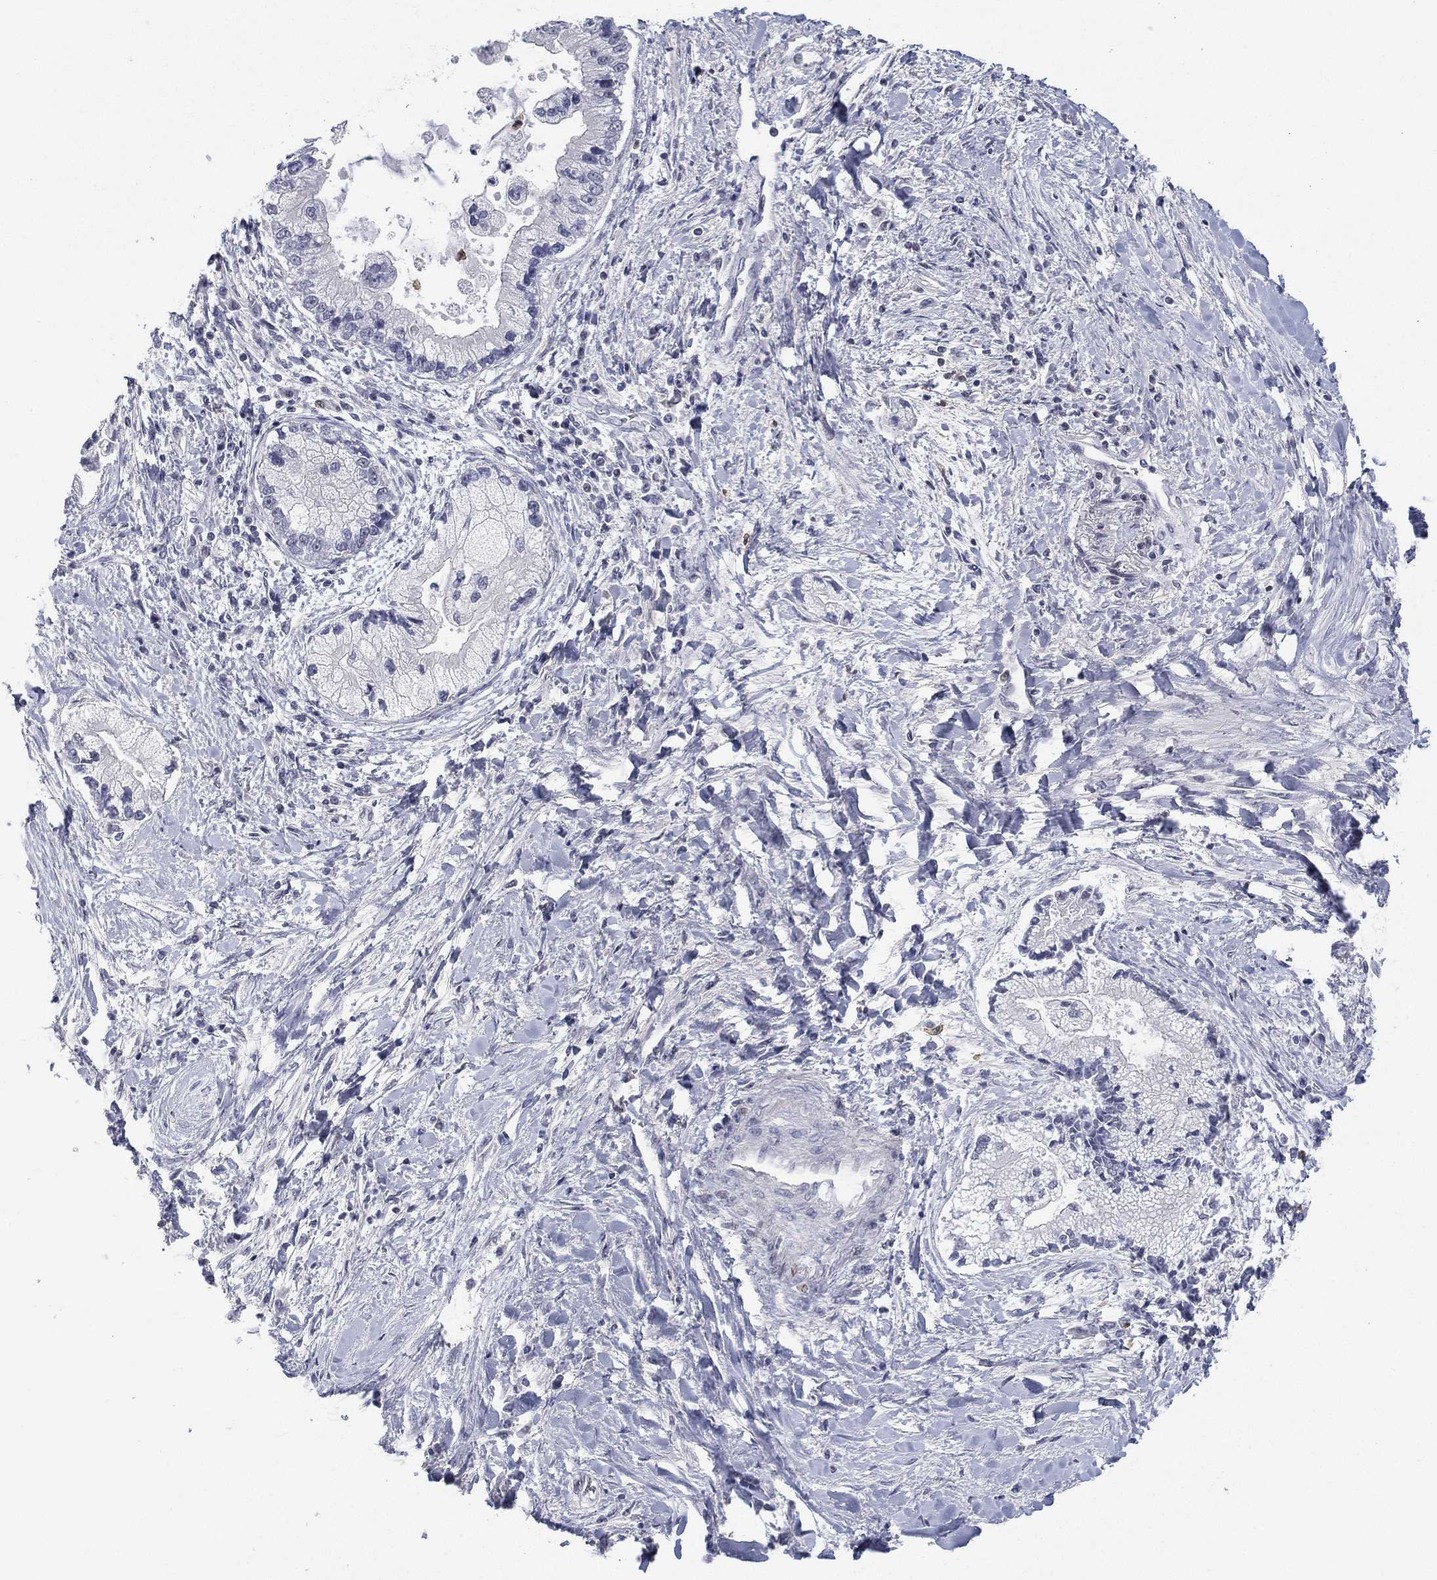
{"staining": {"intensity": "negative", "quantity": "none", "location": "none"}, "tissue": "liver cancer", "cell_type": "Tumor cells", "image_type": "cancer", "snomed": [{"axis": "morphology", "description": "Cholangiocarcinoma"}, {"axis": "topography", "description": "Liver"}], "caption": "High magnification brightfield microscopy of liver cholangiocarcinoma stained with DAB (3,3'-diaminobenzidine) (brown) and counterstained with hematoxylin (blue): tumor cells show no significant expression.", "gene": "ZNF711", "patient": {"sex": "male", "age": 50}}